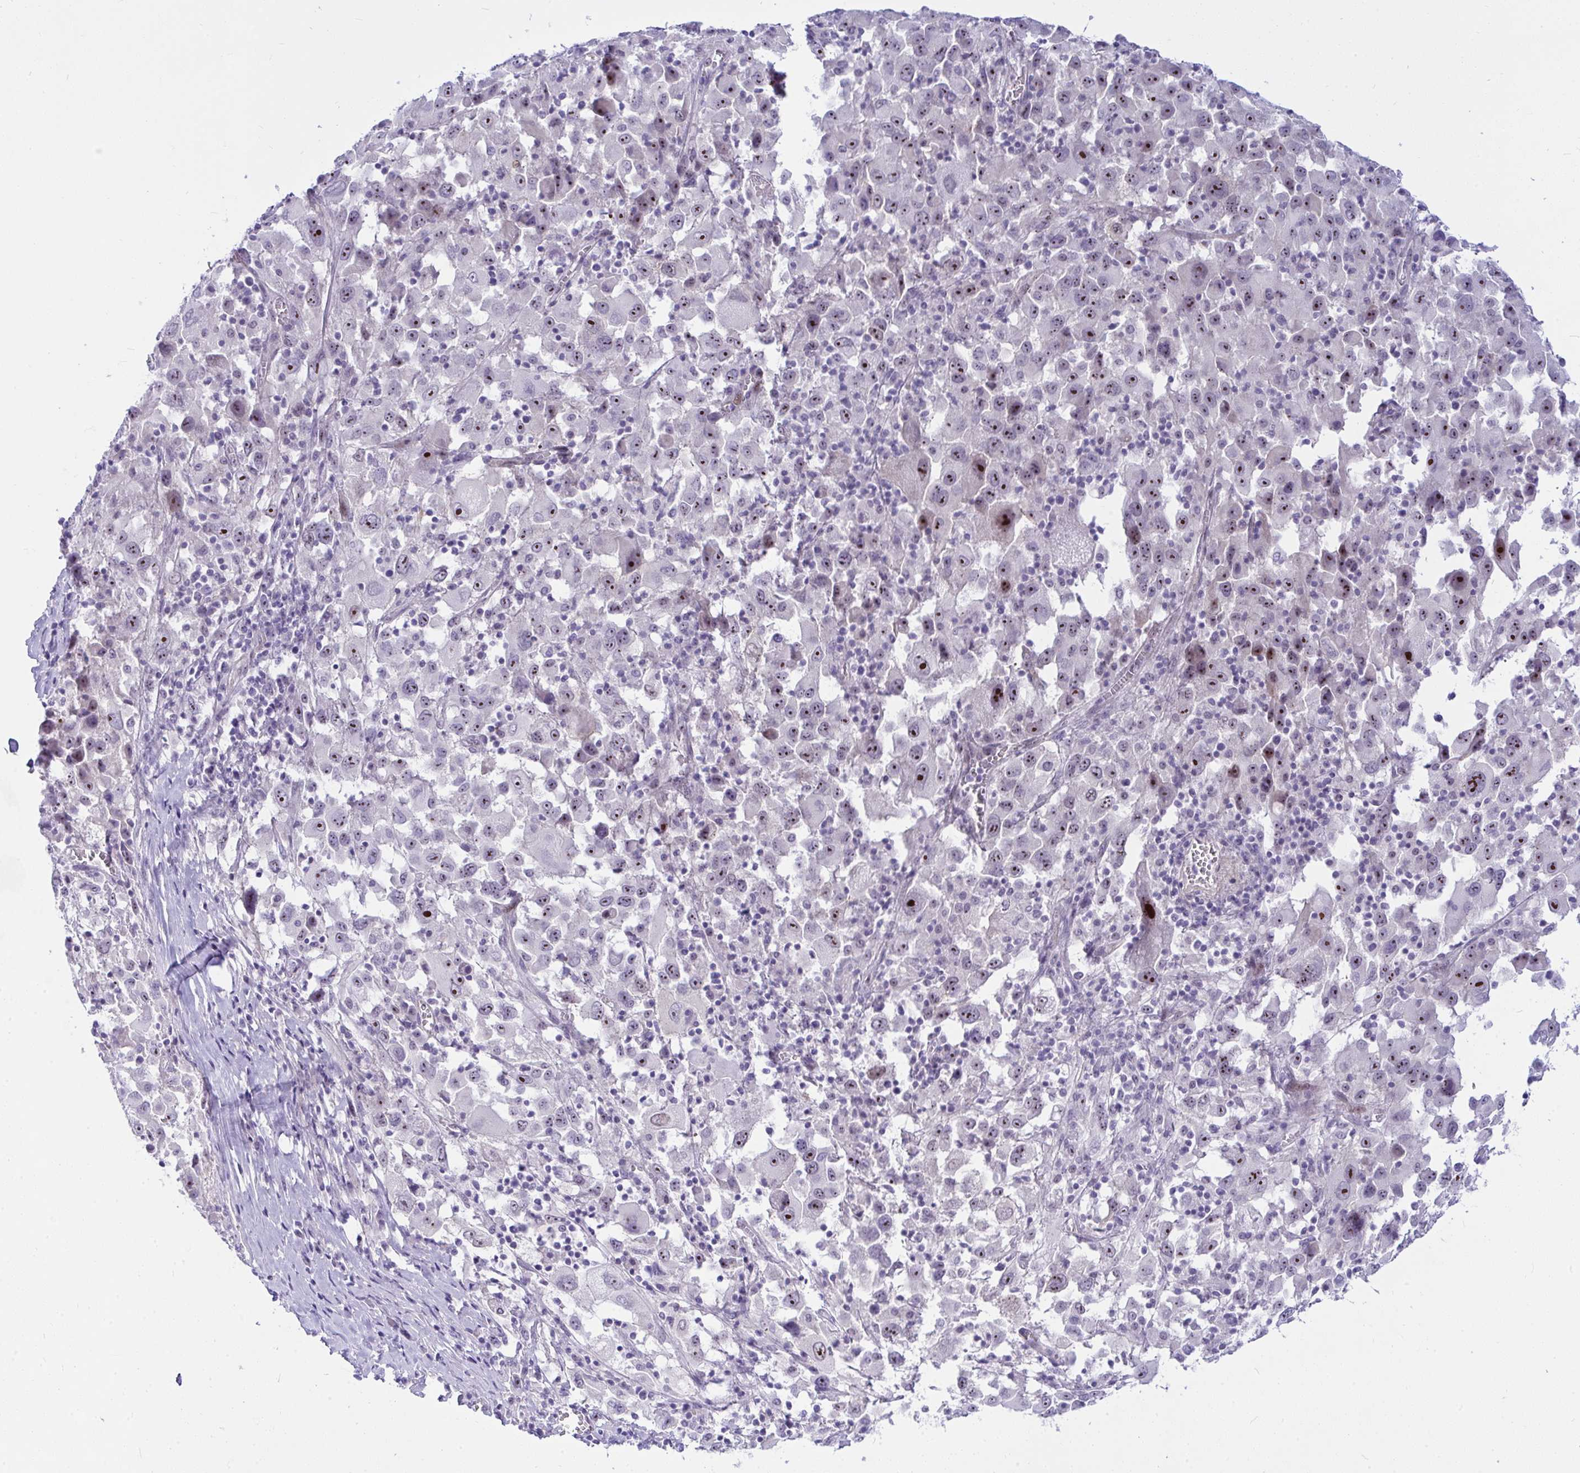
{"staining": {"intensity": "strong", "quantity": "25%-75%", "location": "nuclear"}, "tissue": "melanoma", "cell_type": "Tumor cells", "image_type": "cancer", "snomed": [{"axis": "morphology", "description": "Malignant melanoma, Metastatic site"}, {"axis": "topography", "description": "Soft tissue"}], "caption": "This is an image of immunohistochemistry (IHC) staining of melanoma, which shows strong staining in the nuclear of tumor cells.", "gene": "NFXL1", "patient": {"sex": "male", "age": 50}}